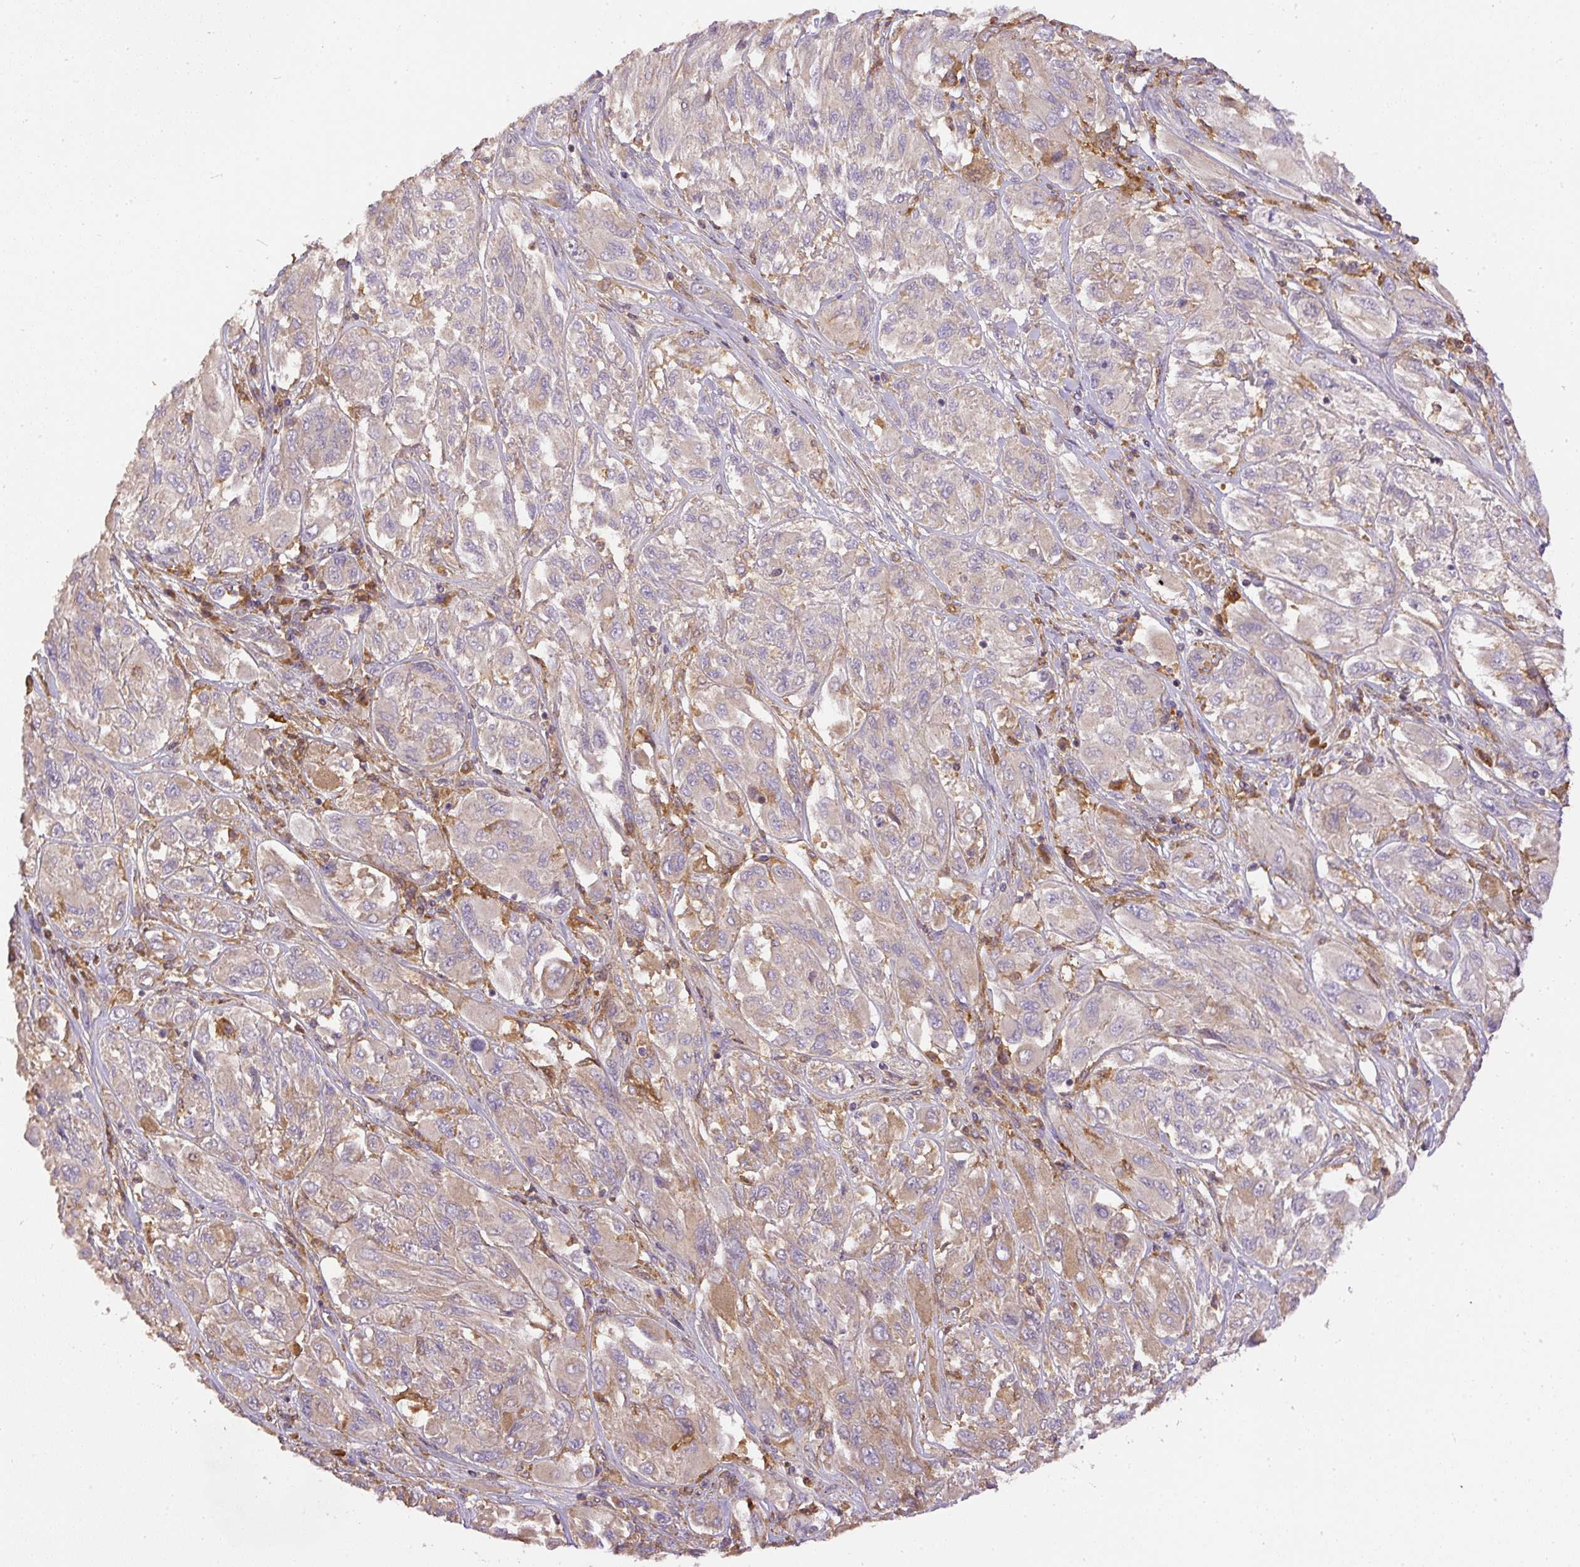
{"staining": {"intensity": "weak", "quantity": "25%-75%", "location": "cytoplasmic/membranous"}, "tissue": "melanoma", "cell_type": "Tumor cells", "image_type": "cancer", "snomed": [{"axis": "morphology", "description": "Malignant melanoma, NOS"}, {"axis": "topography", "description": "Skin"}], "caption": "Malignant melanoma was stained to show a protein in brown. There is low levels of weak cytoplasmic/membranous expression in about 25%-75% of tumor cells.", "gene": "DAPK1", "patient": {"sex": "female", "age": 91}}